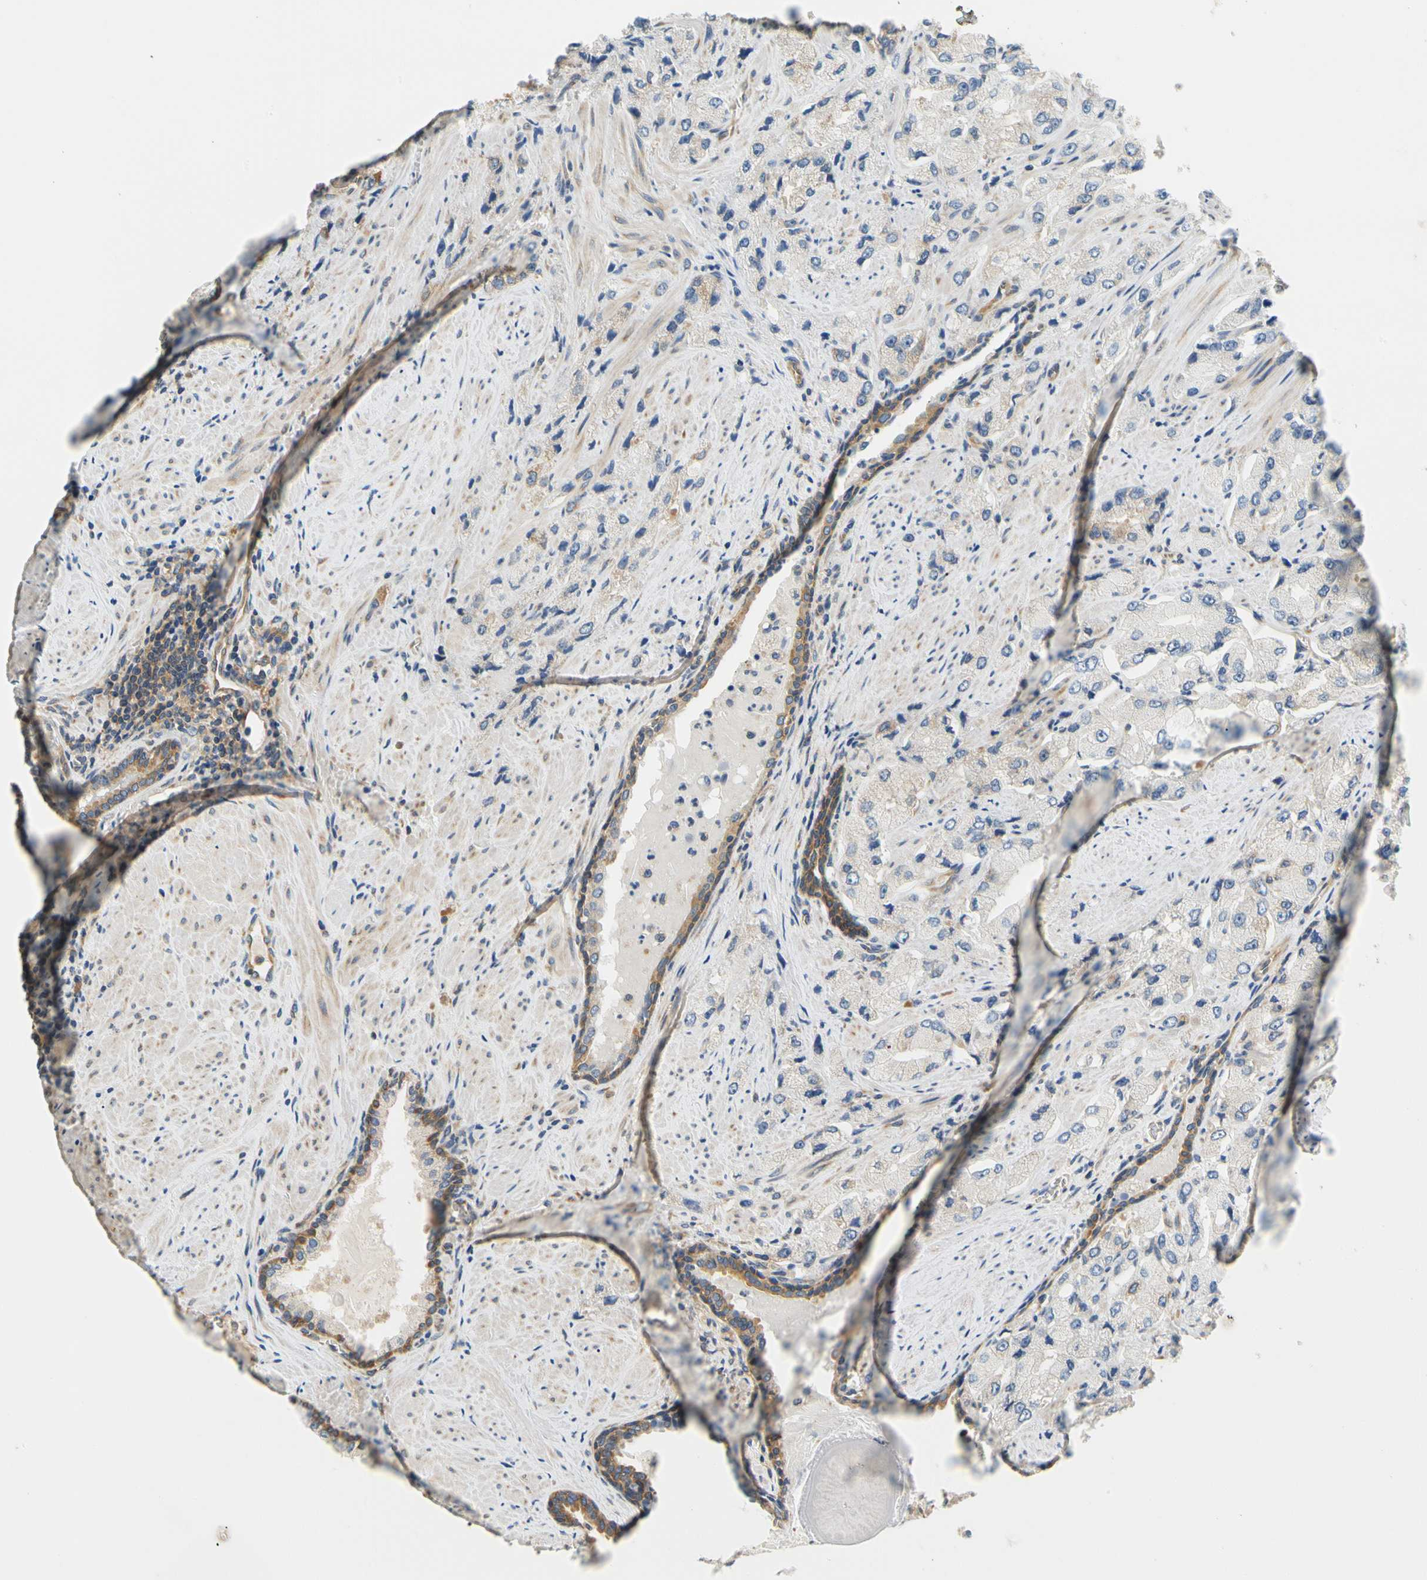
{"staining": {"intensity": "moderate", "quantity": "<25%", "location": "cytoplasmic/membranous"}, "tissue": "prostate cancer", "cell_type": "Tumor cells", "image_type": "cancer", "snomed": [{"axis": "morphology", "description": "Adenocarcinoma, High grade"}, {"axis": "topography", "description": "Prostate"}], "caption": "Protein expression analysis of prostate cancer (adenocarcinoma (high-grade)) reveals moderate cytoplasmic/membranous positivity in approximately <25% of tumor cells.", "gene": "LRRC47", "patient": {"sex": "male", "age": 58}}